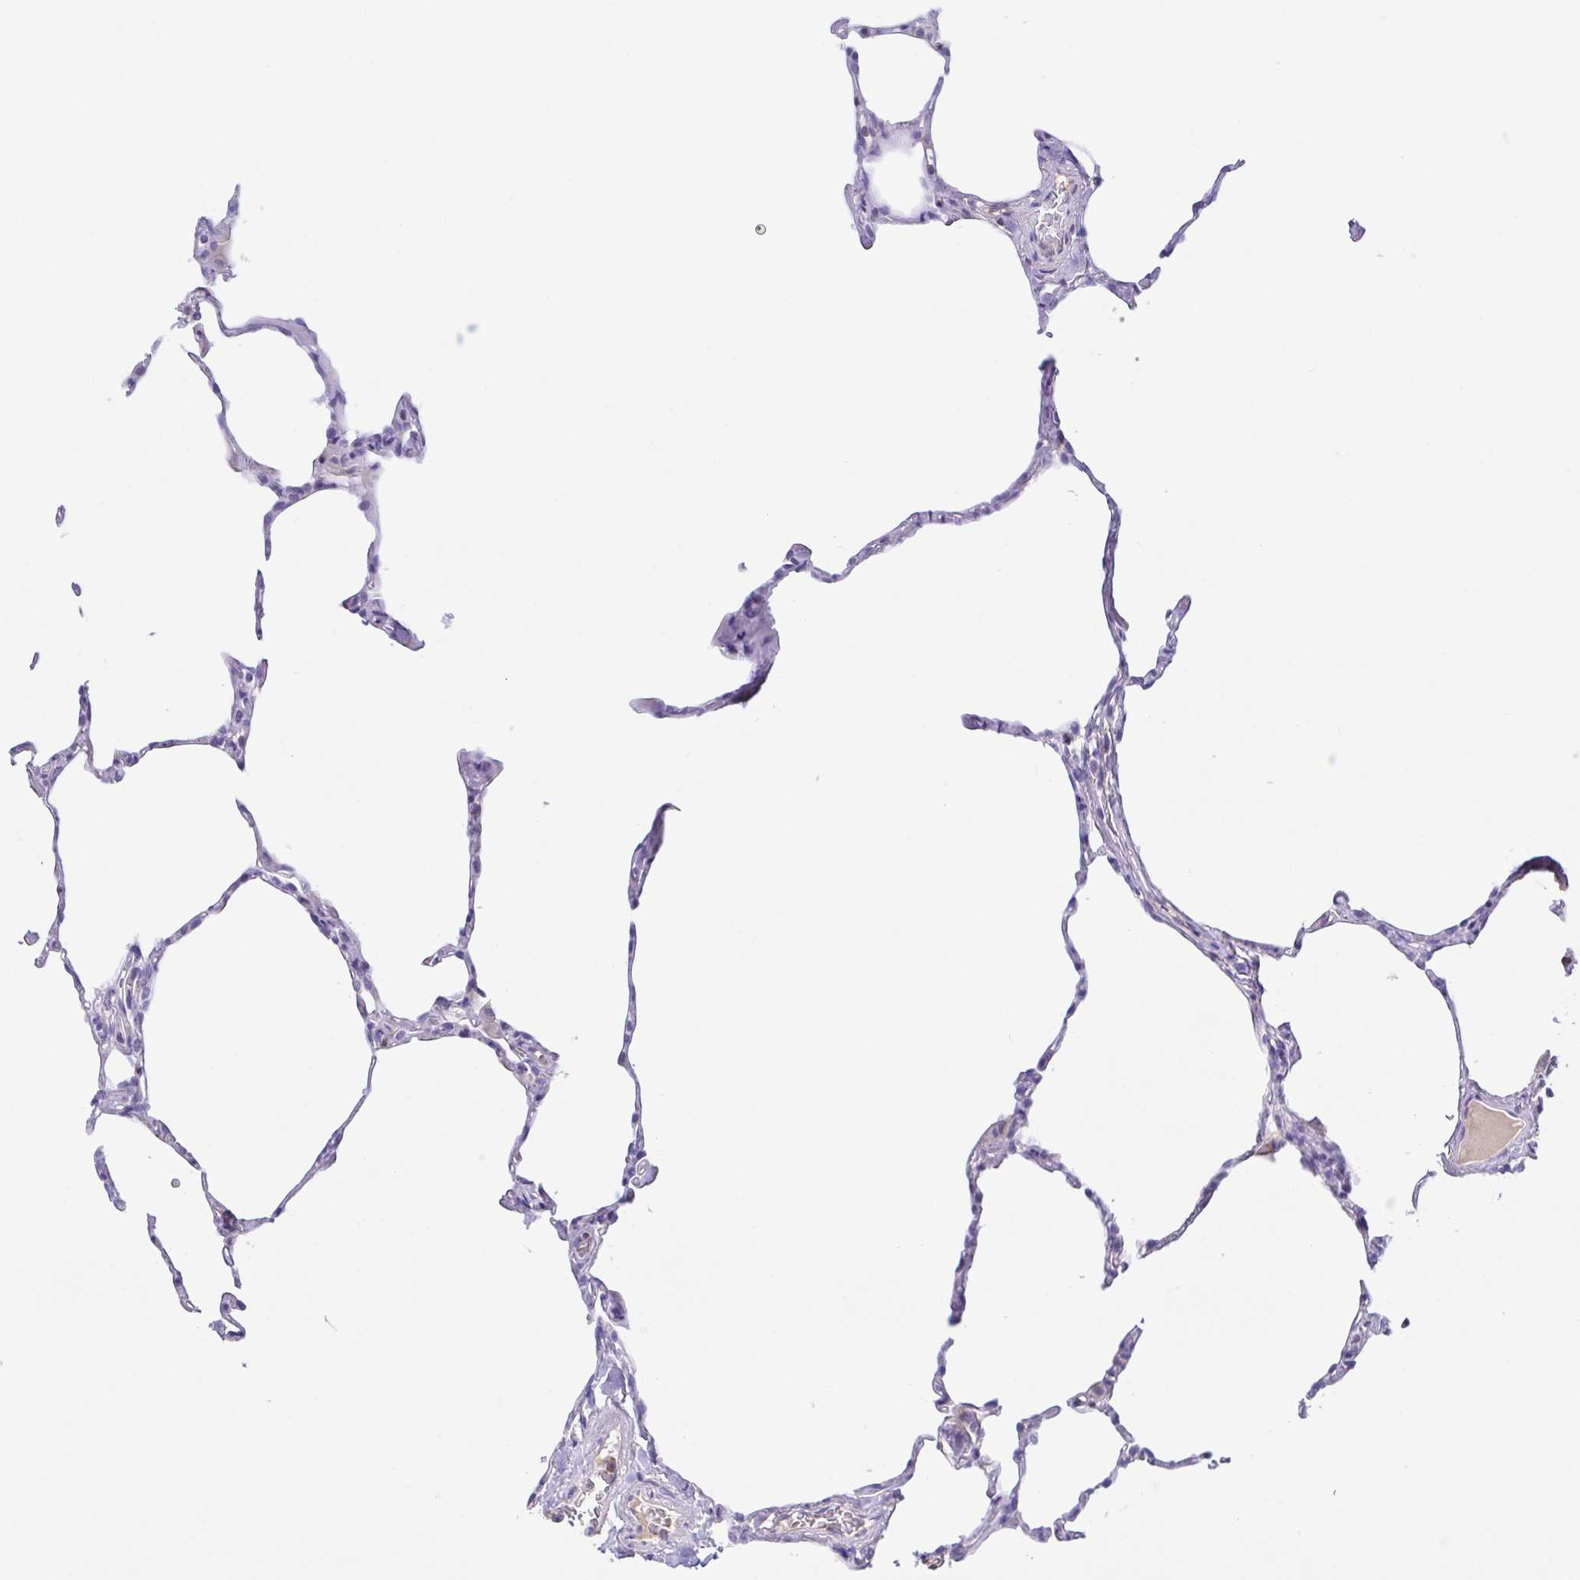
{"staining": {"intensity": "negative", "quantity": "none", "location": "none"}, "tissue": "lung", "cell_type": "Alveolar cells", "image_type": "normal", "snomed": [{"axis": "morphology", "description": "Normal tissue, NOS"}, {"axis": "topography", "description": "Lung"}], "caption": "Lung was stained to show a protein in brown. There is no significant positivity in alveolar cells. Nuclei are stained in blue.", "gene": "ARPP21", "patient": {"sex": "male", "age": 65}}